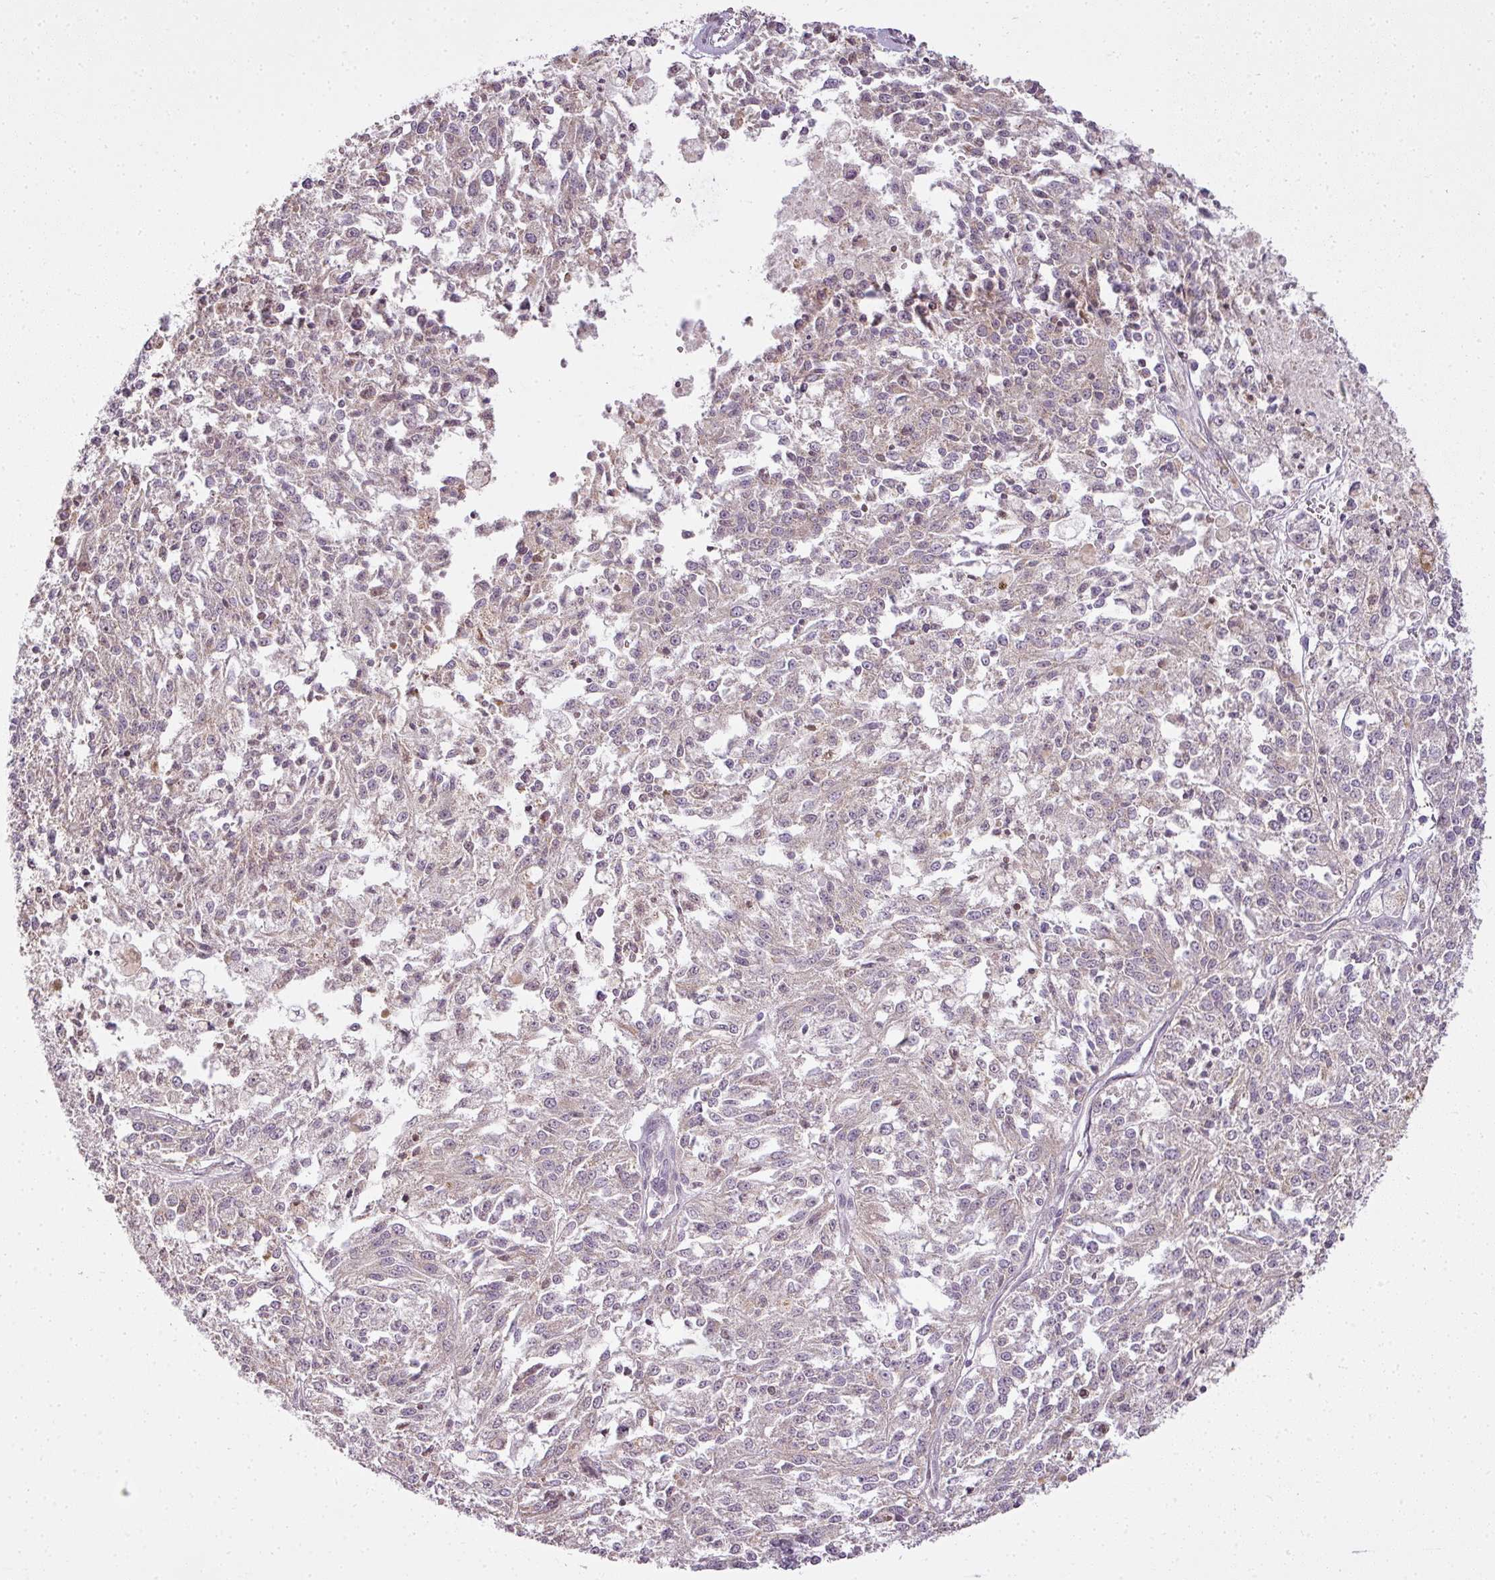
{"staining": {"intensity": "weak", "quantity": "<25%", "location": "cytoplasmic/membranous"}, "tissue": "melanoma", "cell_type": "Tumor cells", "image_type": "cancer", "snomed": [{"axis": "morphology", "description": "Malignant melanoma, NOS"}, {"axis": "topography", "description": "Skin"}], "caption": "A photomicrograph of human melanoma is negative for staining in tumor cells.", "gene": "LY75", "patient": {"sex": "female", "age": 64}}